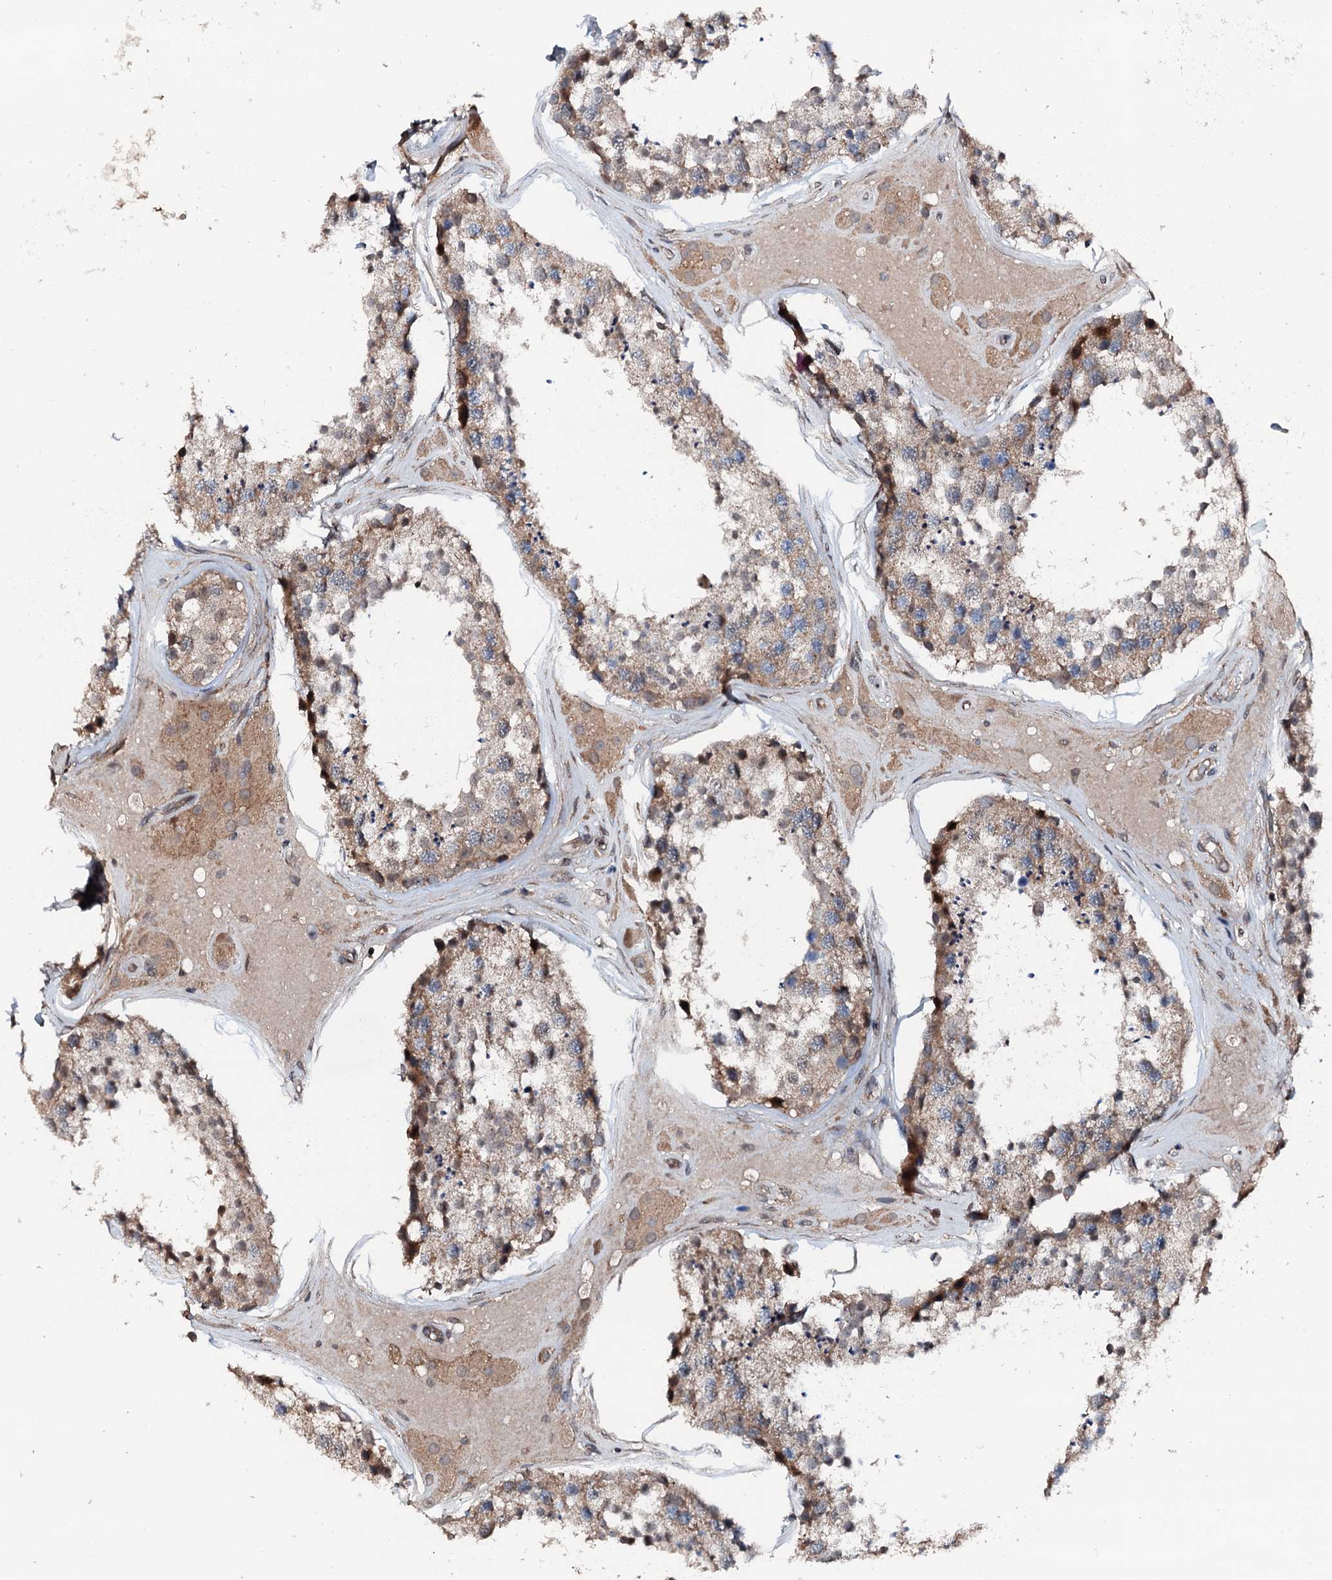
{"staining": {"intensity": "weak", "quantity": ">75%", "location": "cytoplasmic/membranous"}, "tissue": "testis", "cell_type": "Cells in seminiferous ducts", "image_type": "normal", "snomed": [{"axis": "morphology", "description": "Normal tissue, NOS"}, {"axis": "topography", "description": "Testis"}], "caption": "Immunohistochemical staining of unremarkable testis shows weak cytoplasmic/membranous protein expression in approximately >75% of cells in seminiferous ducts.", "gene": "FLYWCH1", "patient": {"sex": "male", "age": 46}}